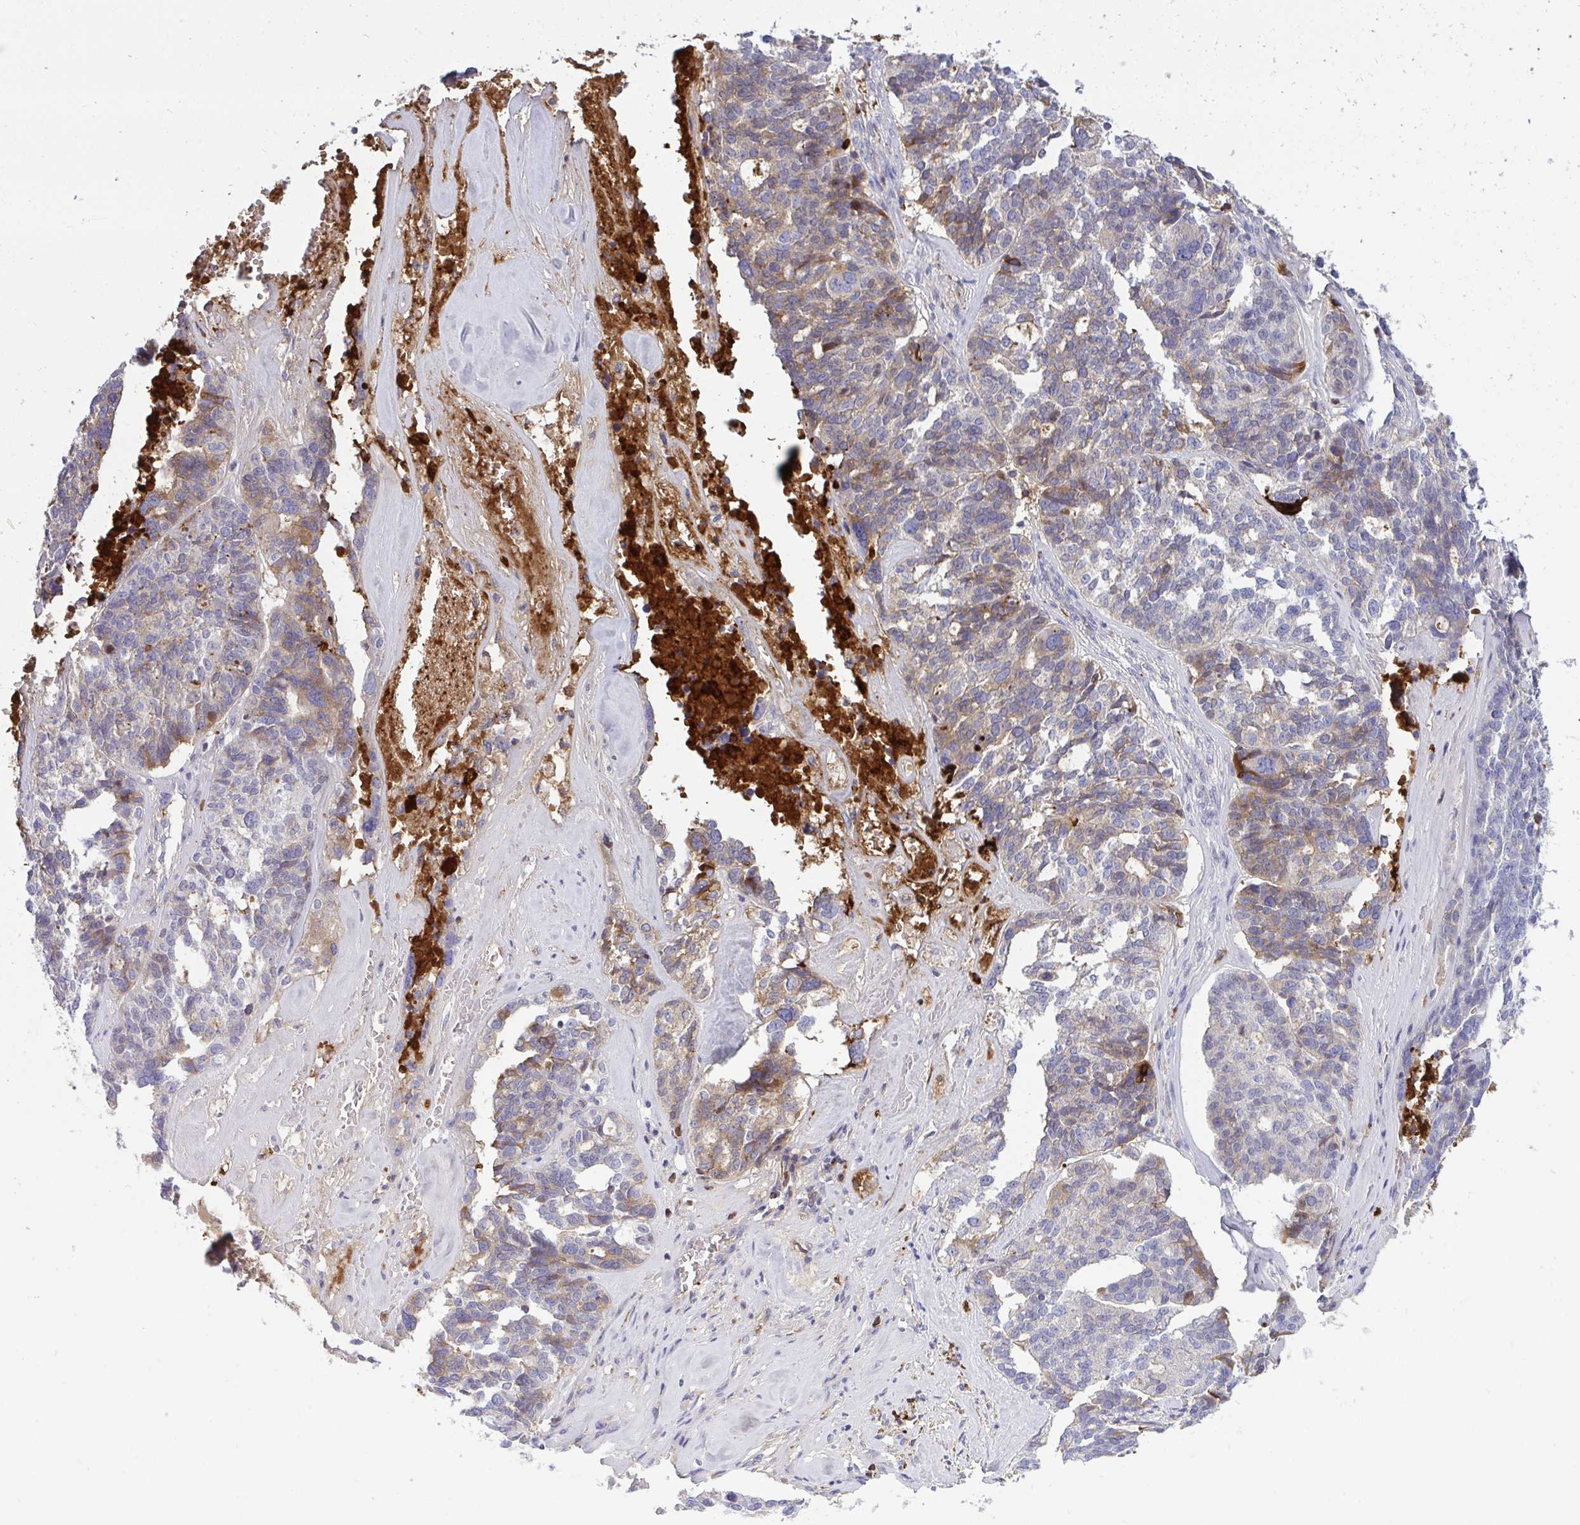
{"staining": {"intensity": "moderate", "quantity": "<25%", "location": "cytoplasmic/membranous"}, "tissue": "ovarian cancer", "cell_type": "Tumor cells", "image_type": "cancer", "snomed": [{"axis": "morphology", "description": "Cystadenocarcinoma, serous, NOS"}, {"axis": "topography", "description": "Ovary"}], "caption": "Immunohistochemistry histopathology image of ovarian cancer stained for a protein (brown), which reveals low levels of moderate cytoplasmic/membranous staining in approximately <25% of tumor cells.", "gene": "F2", "patient": {"sex": "female", "age": 59}}